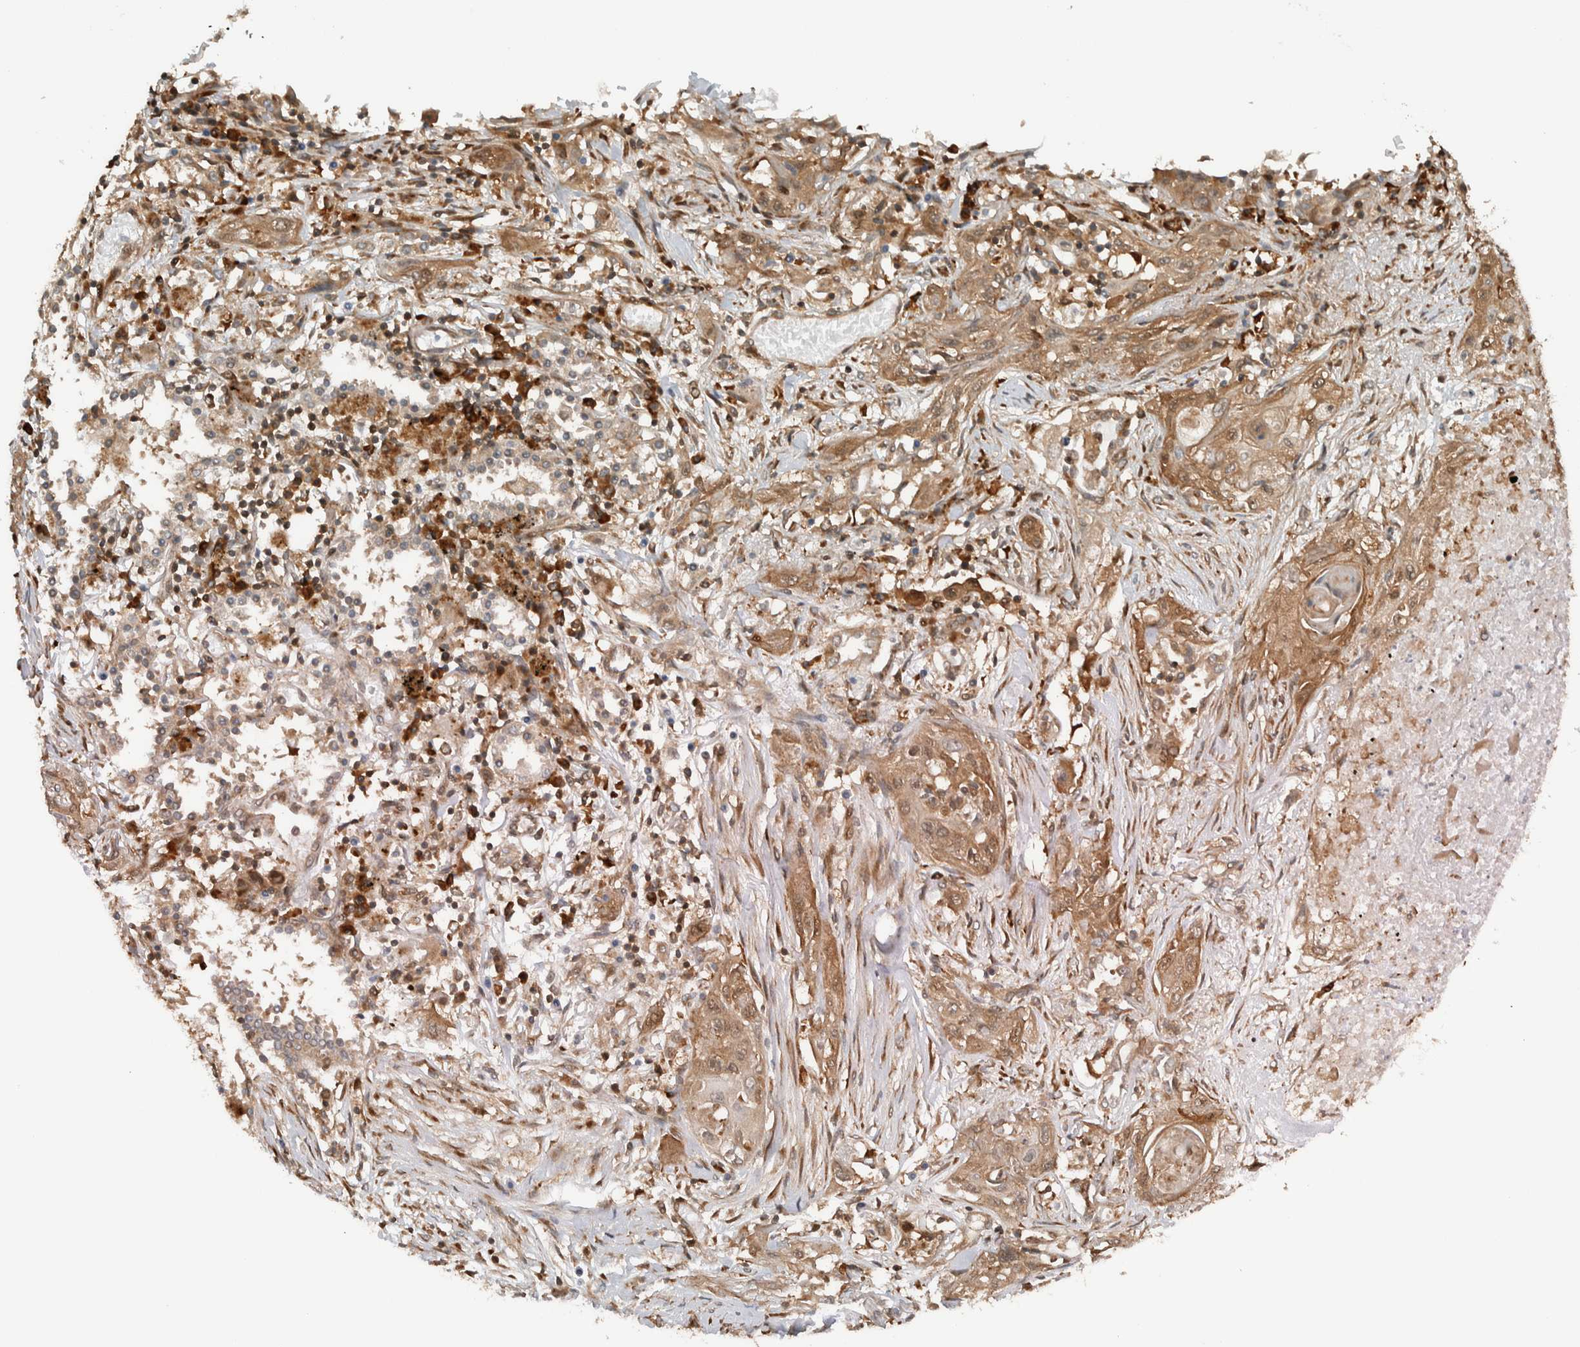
{"staining": {"intensity": "moderate", "quantity": ">75%", "location": "cytoplasmic/membranous"}, "tissue": "lung cancer", "cell_type": "Tumor cells", "image_type": "cancer", "snomed": [{"axis": "morphology", "description": "Squamous cell carcinoma, NOS"}, {"axis": "topography", "description": "Lung"}], "caption": "The photomicrograph displays staining of lung cancer (squamous cell carcinoma), revealing moderate cytoplasmic/membranous protein staining (brown color) within tumor cells.", "gene": "CNTROB", "patient": {"sex": "female", "age": 47}}